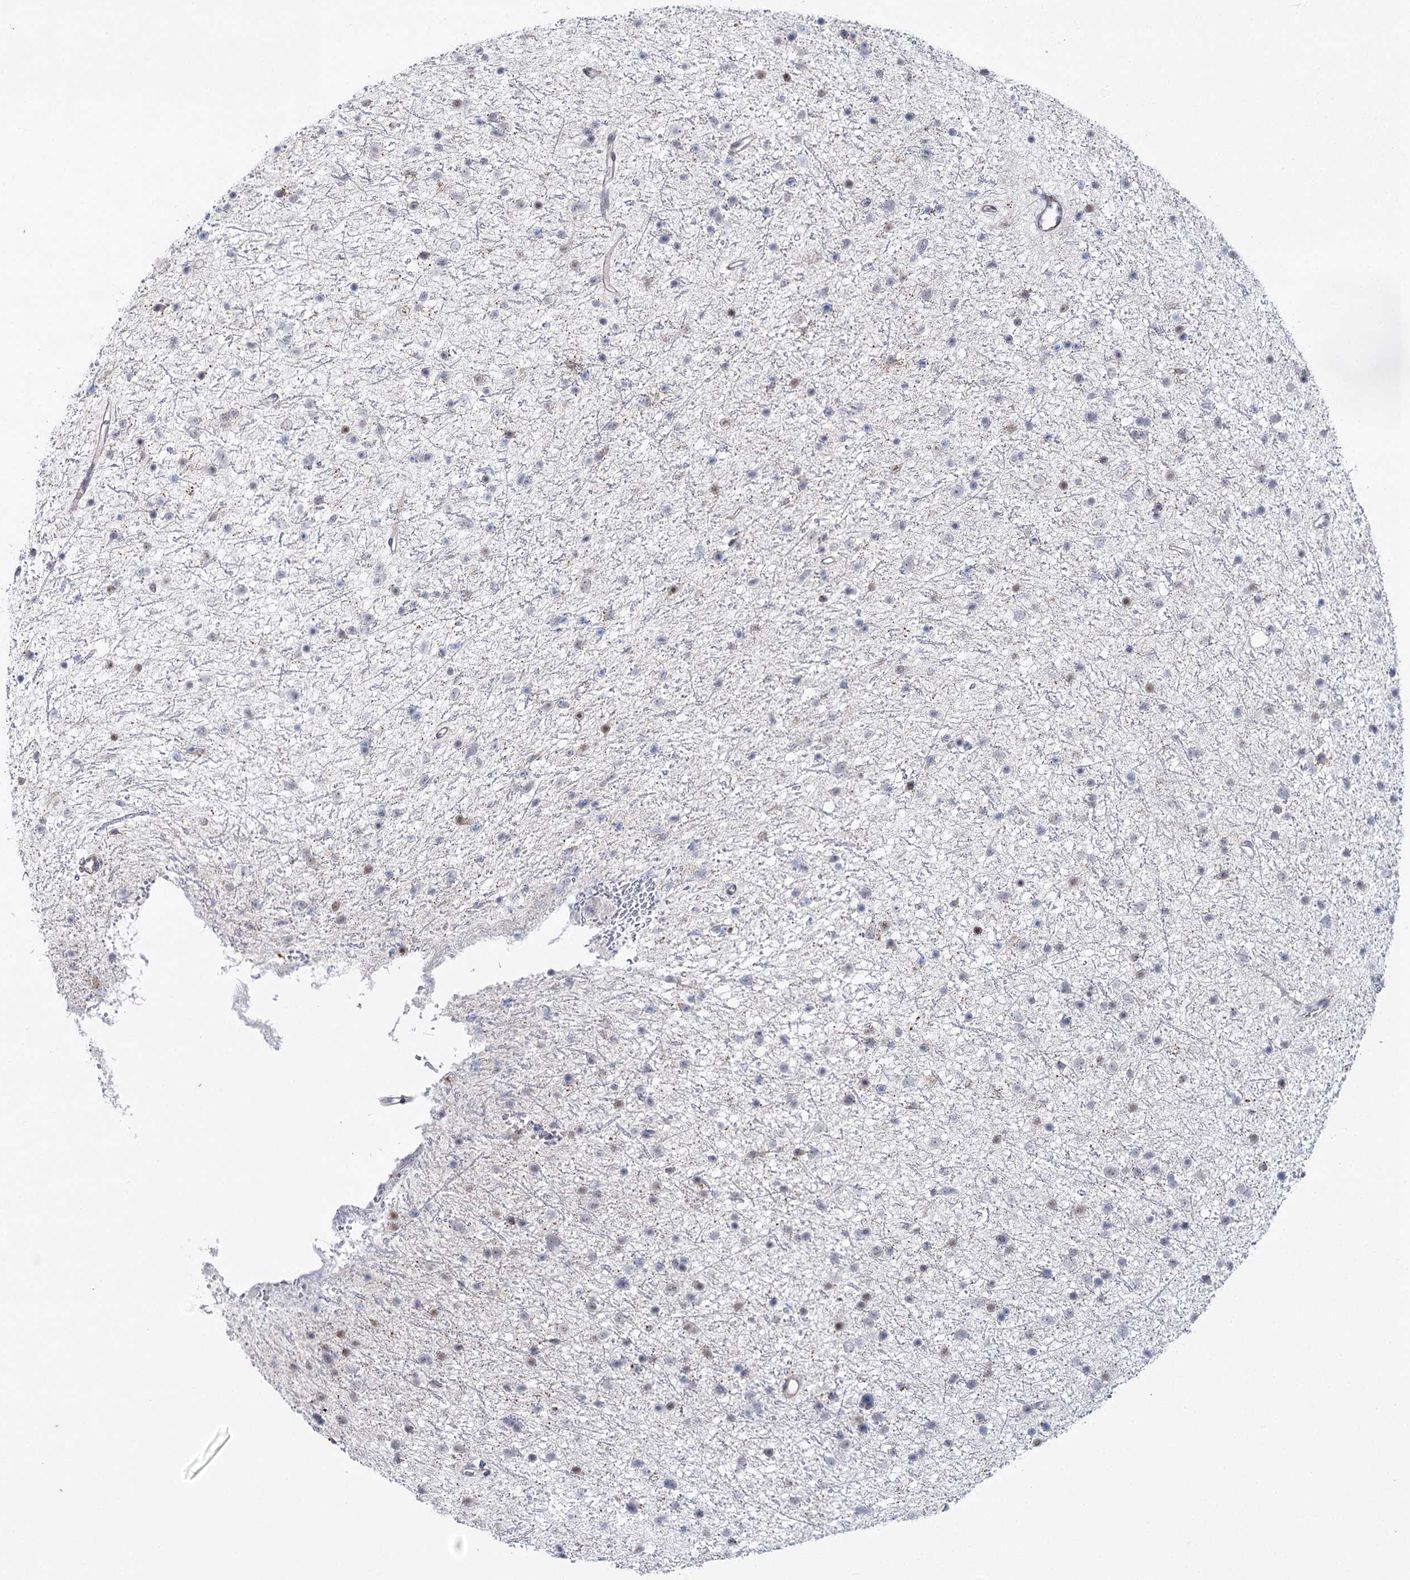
{"staining": {"intensity": "negative", "quantity": "none", "location": "none"}, "tissue": "glioma", "cell_type": "Tumor cells", "image_type": "cancer", "snomed": [{"axis": "morphology", "description": "Glioma, malignant, Low grade"}, {"axis": "topography", "description": "Cerebral cortex"}], "caption": "An IHC histopathology image of glioma is shown. There is no staining in tumor cells of glioma. The staining was performed using DAB to visualize the protein expression in brown, while the nuclei were stained in blue with hematoxylin (Magnification: 20x).", "gene": "AGXT2", "patient": {"sex": "female", "age": 39}}